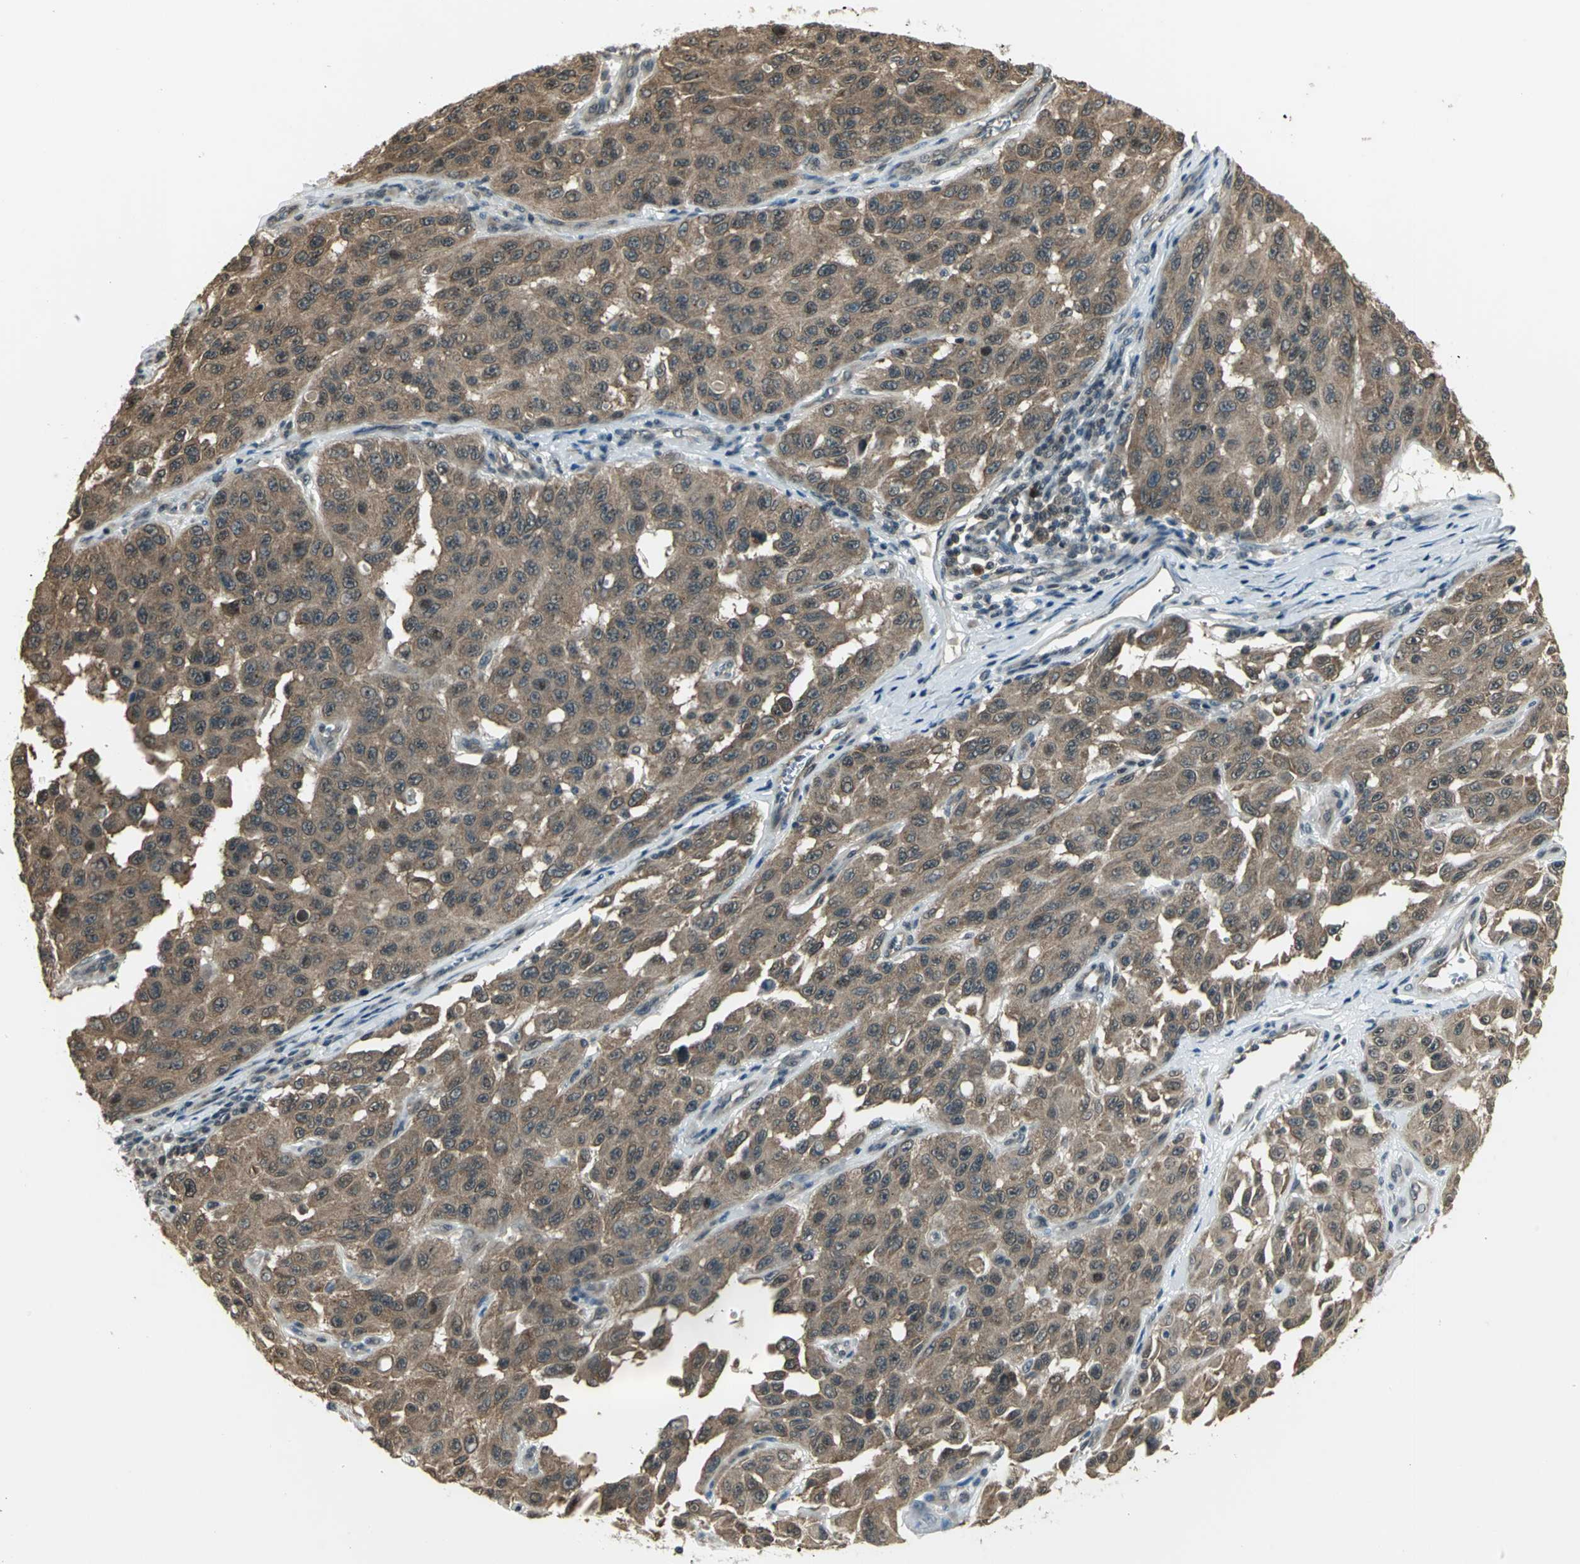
{"staining": {"intensity": "moderate", "quantity": ">75%", "location": "cytoplasmic/membranous"}, "tissue": "melanoma", "cell_type": "Tumor cells", "image_type": "cancer", "snomed": [{"axis": "morphology", "description": "Malignant melanoma, NOS"}, {"axis": "topography", "description": "Skin"}], "caption": "Immunohistochemistry (DAB) staining of human malignant melanoma exhibits moderate cytoplasmic/membranous protein positivity in about >75% of tumor cells. Nuclei are stained in blue.", "gene": "CDC34", "patient": {"sex": "male", "age": 30}}